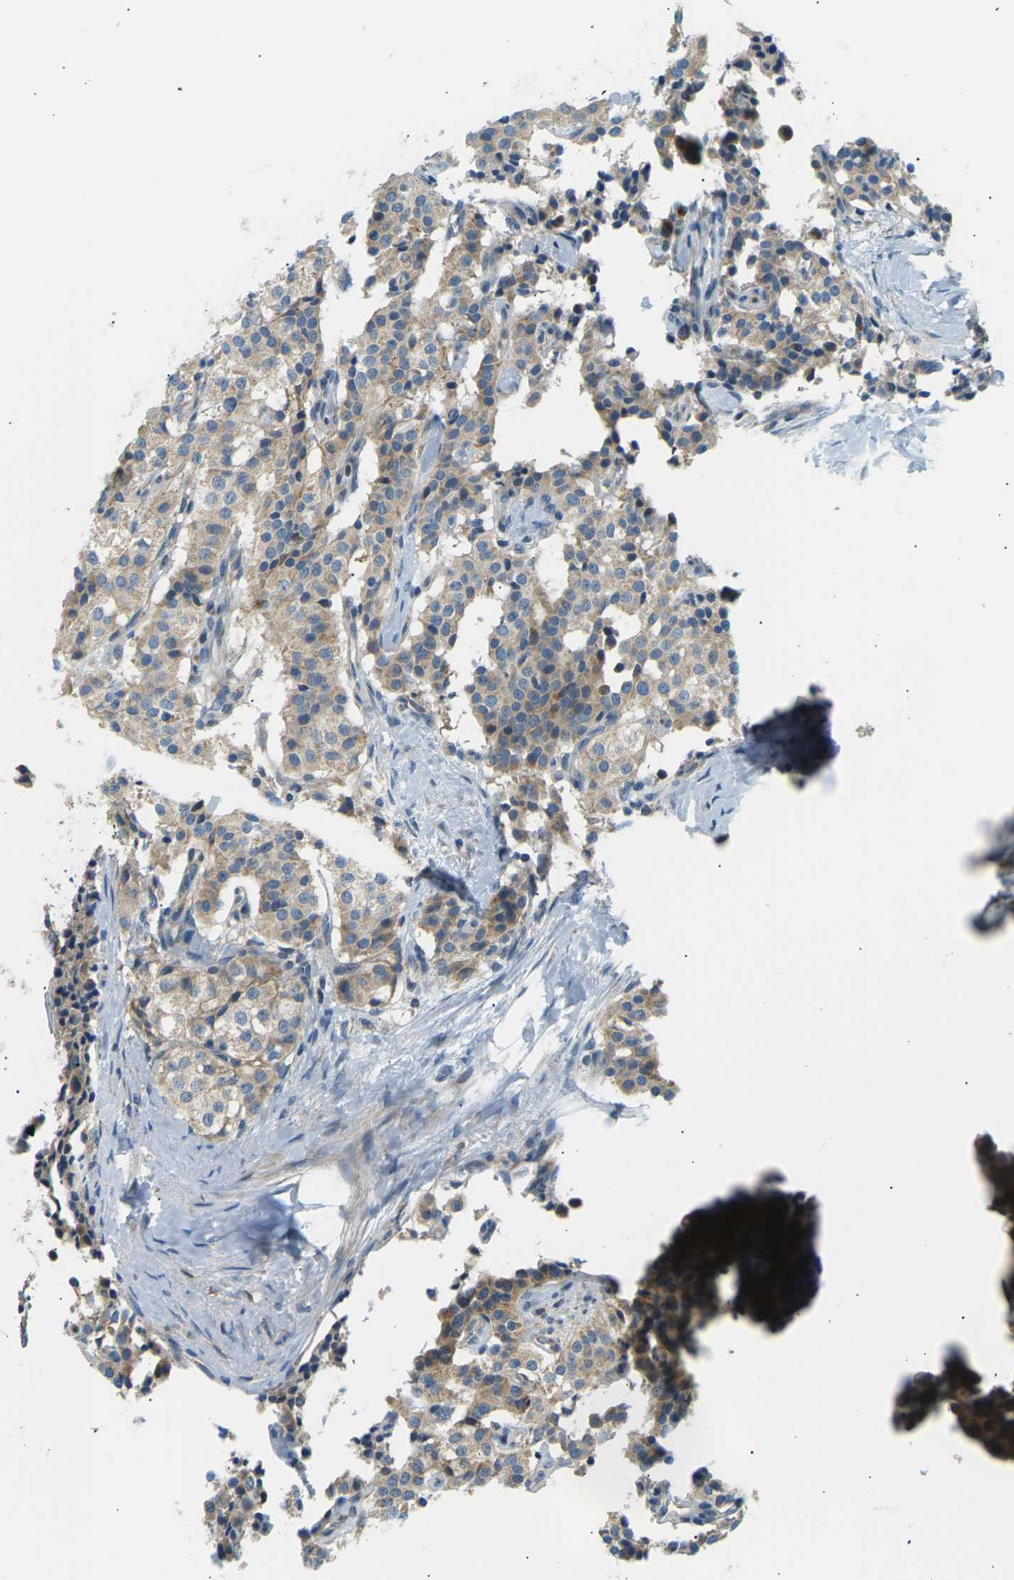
{"staining": {"intensity": "moderate", "quantity": "25%-75%", "location": "cytoplasmic/membranous"}, "tissue": "carcinoid", "cell_type": "Tumor cells", "image_type": "cancer", "snomed": [{"axis": "morphology", "description": "Carcinoid, malignant, NOS"}, {"axis": "topography", "description": "Lung"}], "caption": "This micrograph exhibits carcinoid (malignant) stained with immunohistochemistry to label a protein in brown. The cytoplasmic/membranous of tumor cells show moderate positivity for the protein. Nuclei are counter-stained blue.", "gene": "TBC1D8", "patient": {"sex": "male", "age": 30}}